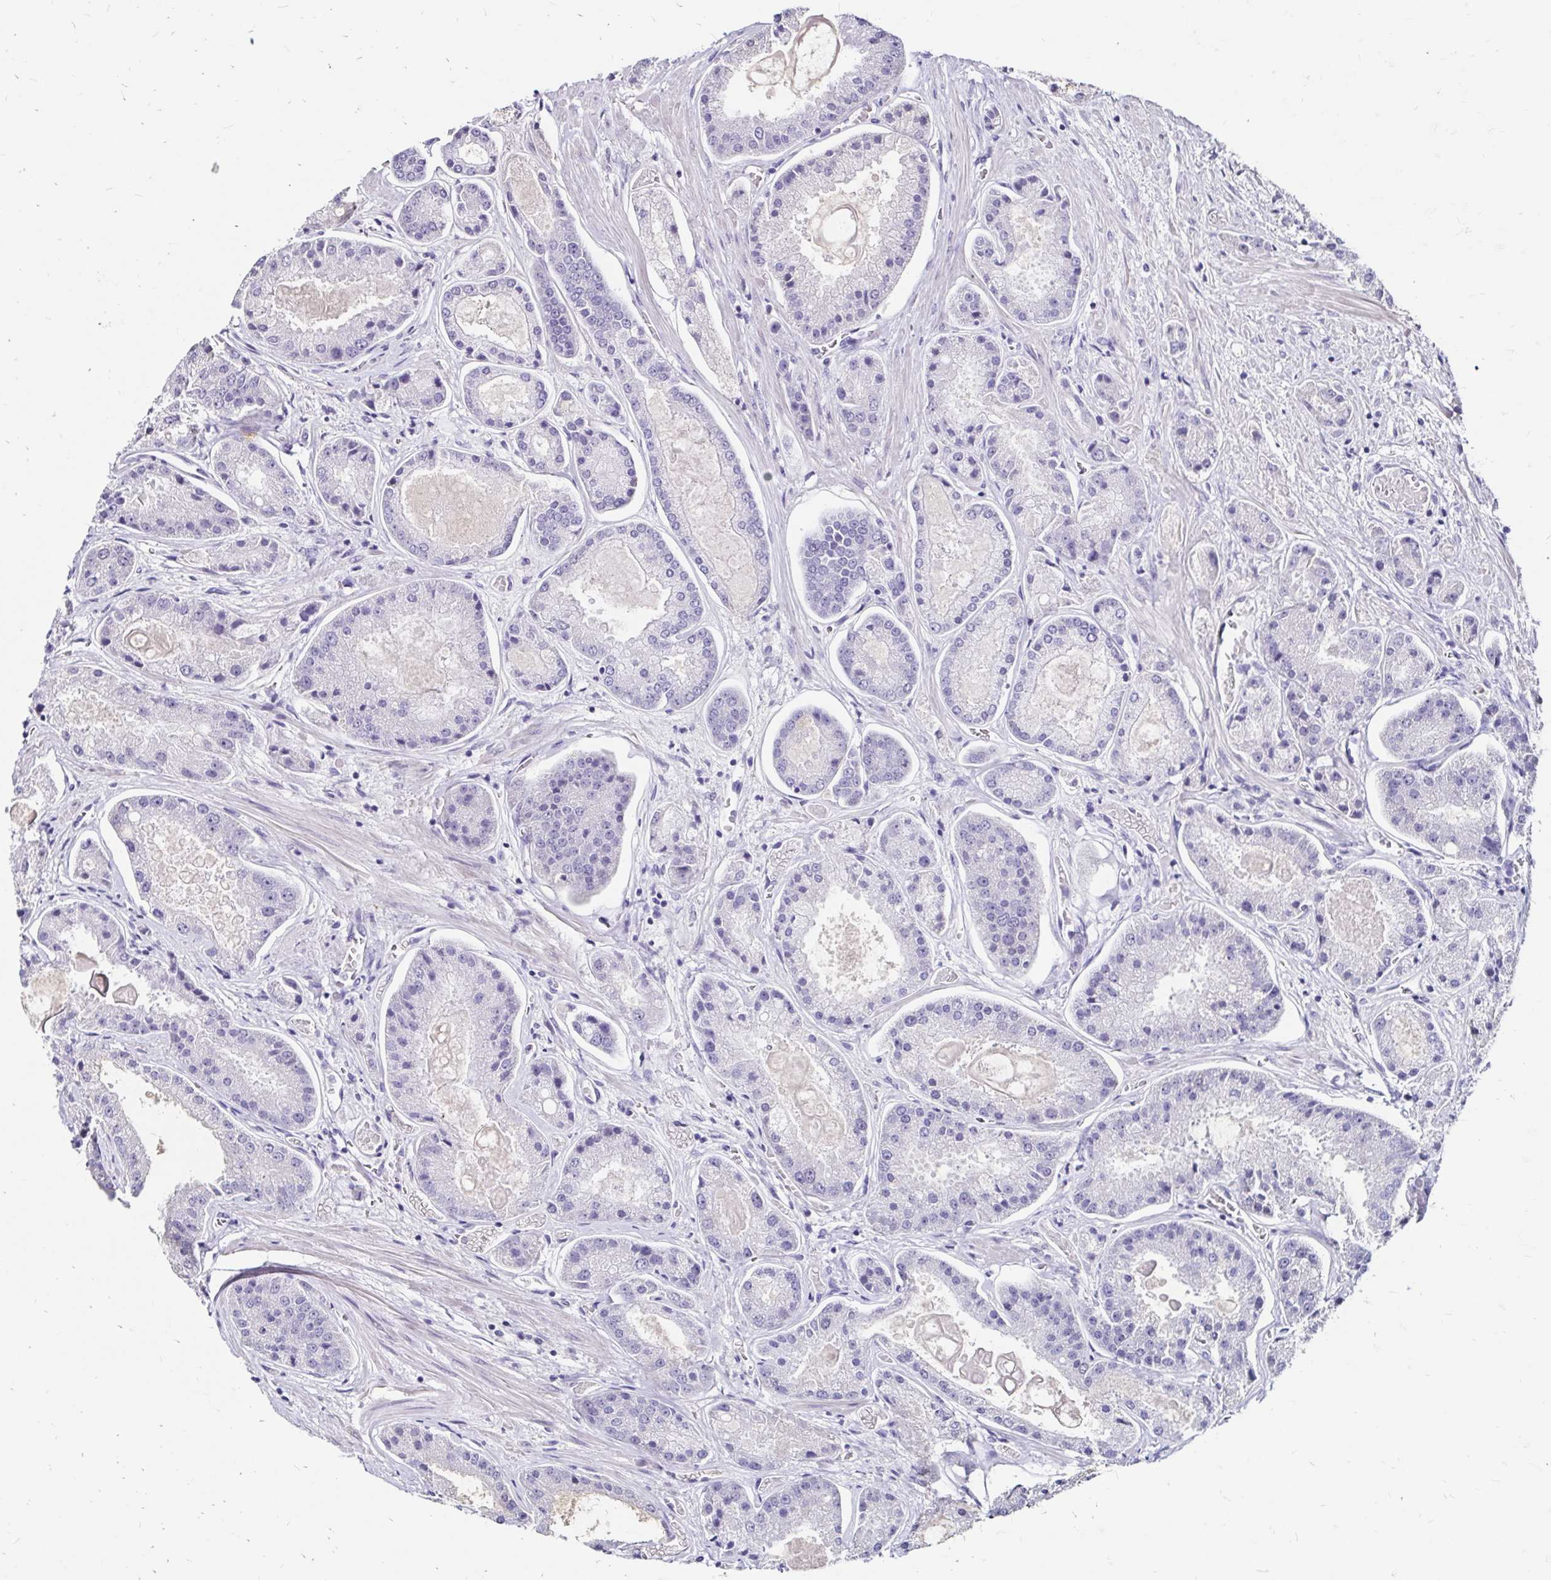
{"staining": {"intensity": "negative", "quantity": "none", "location": "none"}, "tissue": "prostate cancer", "cell_type": "Tumor cells", "image_type": "cancer", "snomed": [{"axis": "morphology", "description": "Adenocarcinoma, High grade"}, {"axis": "topography", "description": "Prostate"}], "caption": "Tumor cells show no significant staining in adenocarcinoma (high-grade) (prostate). (Immunohistochemistry, brightfield microscopy, high magnification).", "gene": "SCG3", "patient": {"sex": "male", "age": 67}}